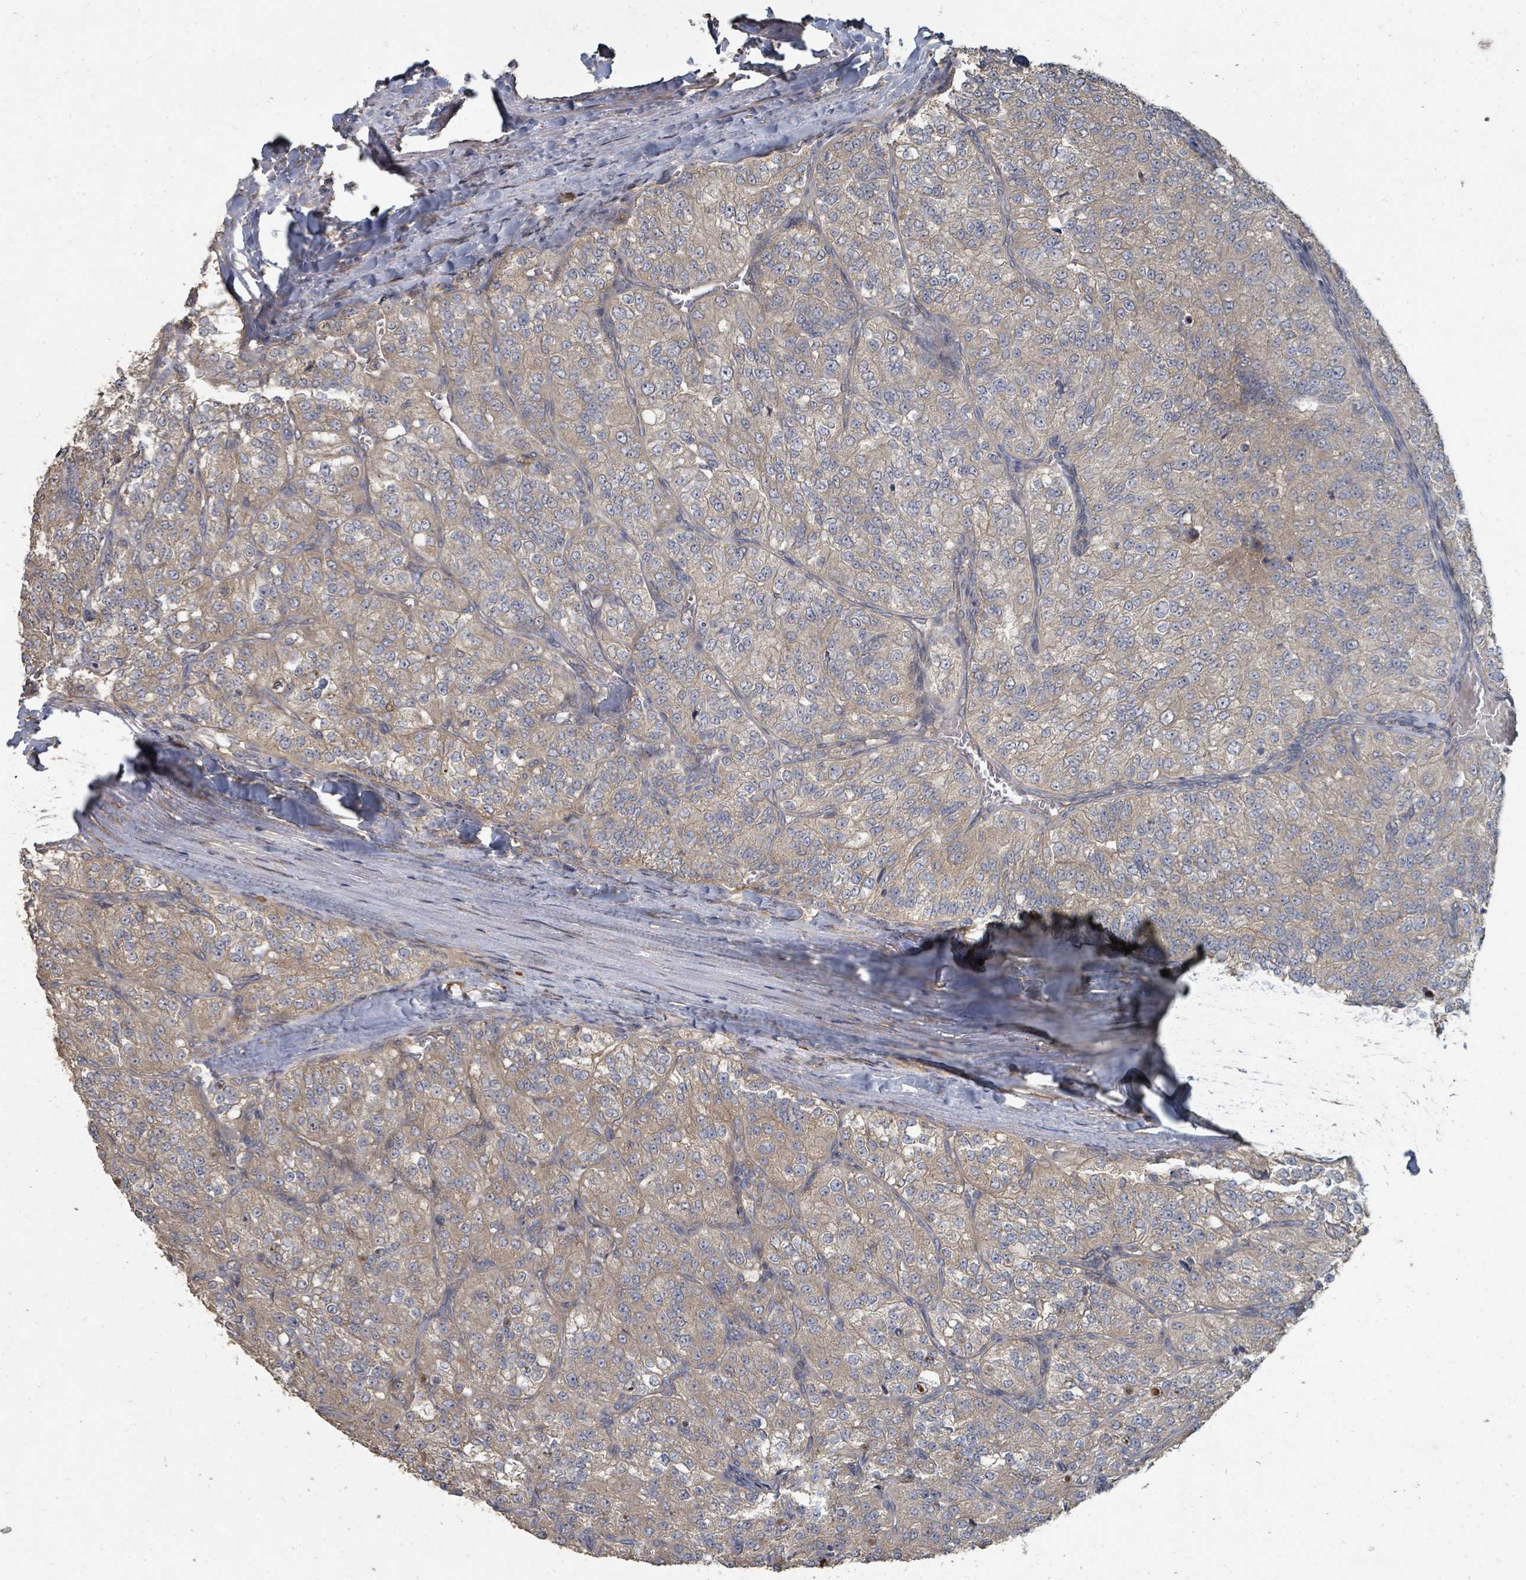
{"staining": {"intensity": "moderate", "quantity": "25%-75%", "location": "cytoplasmic/membranous"}, "tissue": "renal cancer", "cell_type": "Tumor cells", "image_type": "cancer", "snomed": [{"axis": "morphology", "description": "Adenocarcinoma, NOS"}, {"axis": "topography", "description": "Kidney"}], "caption": "Immunohistochemical staining of human renal adenocarcinoma demonstrates moderate cytoplasmic/membranous protein expression in approximately 25%-75% of tumor cells.", "gene": "WDFY1", "patient": {"sex": "female", "age": 63}}